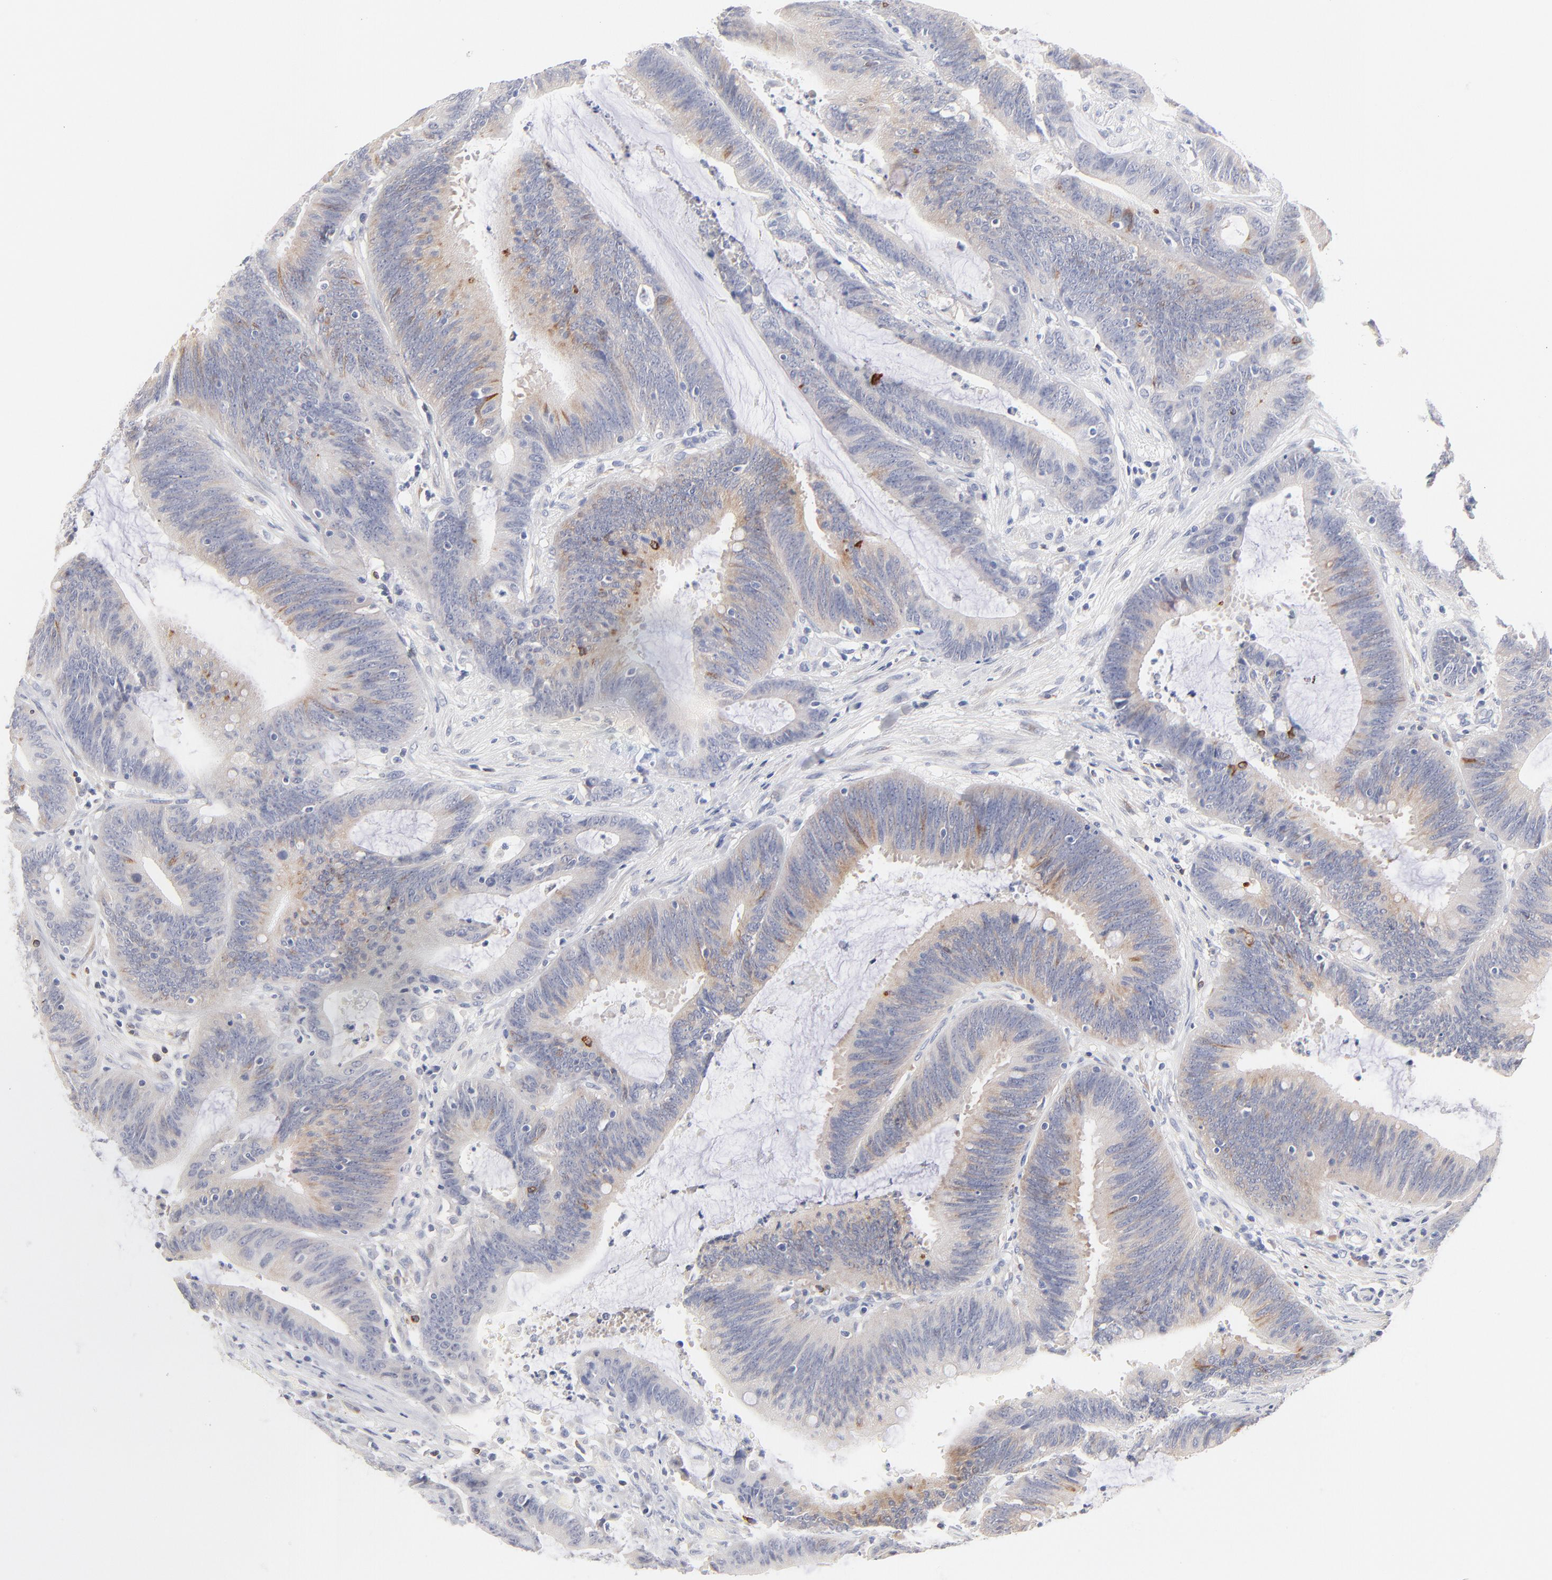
{"staining": {"intensity": "weak", "quantity": "<25%", "location": "cytoplasmic/membranous"}, "tissue": "colorectal cancer", "cell_type": "Tumor cells", "image_type": "cancer", "snomed": [{"axis": "morphology", "description": "Adenocarcinoma, NOS"}, {"axis": "topography", "description": "Rectum"}], "caption": "DAB immunohistochemical staining of colorectal cancer (adenocarcinoma) demonstrates no significant expression in tumor cells.", "gene": "MID1", "patient": {"sex": "female", "age": 66}}